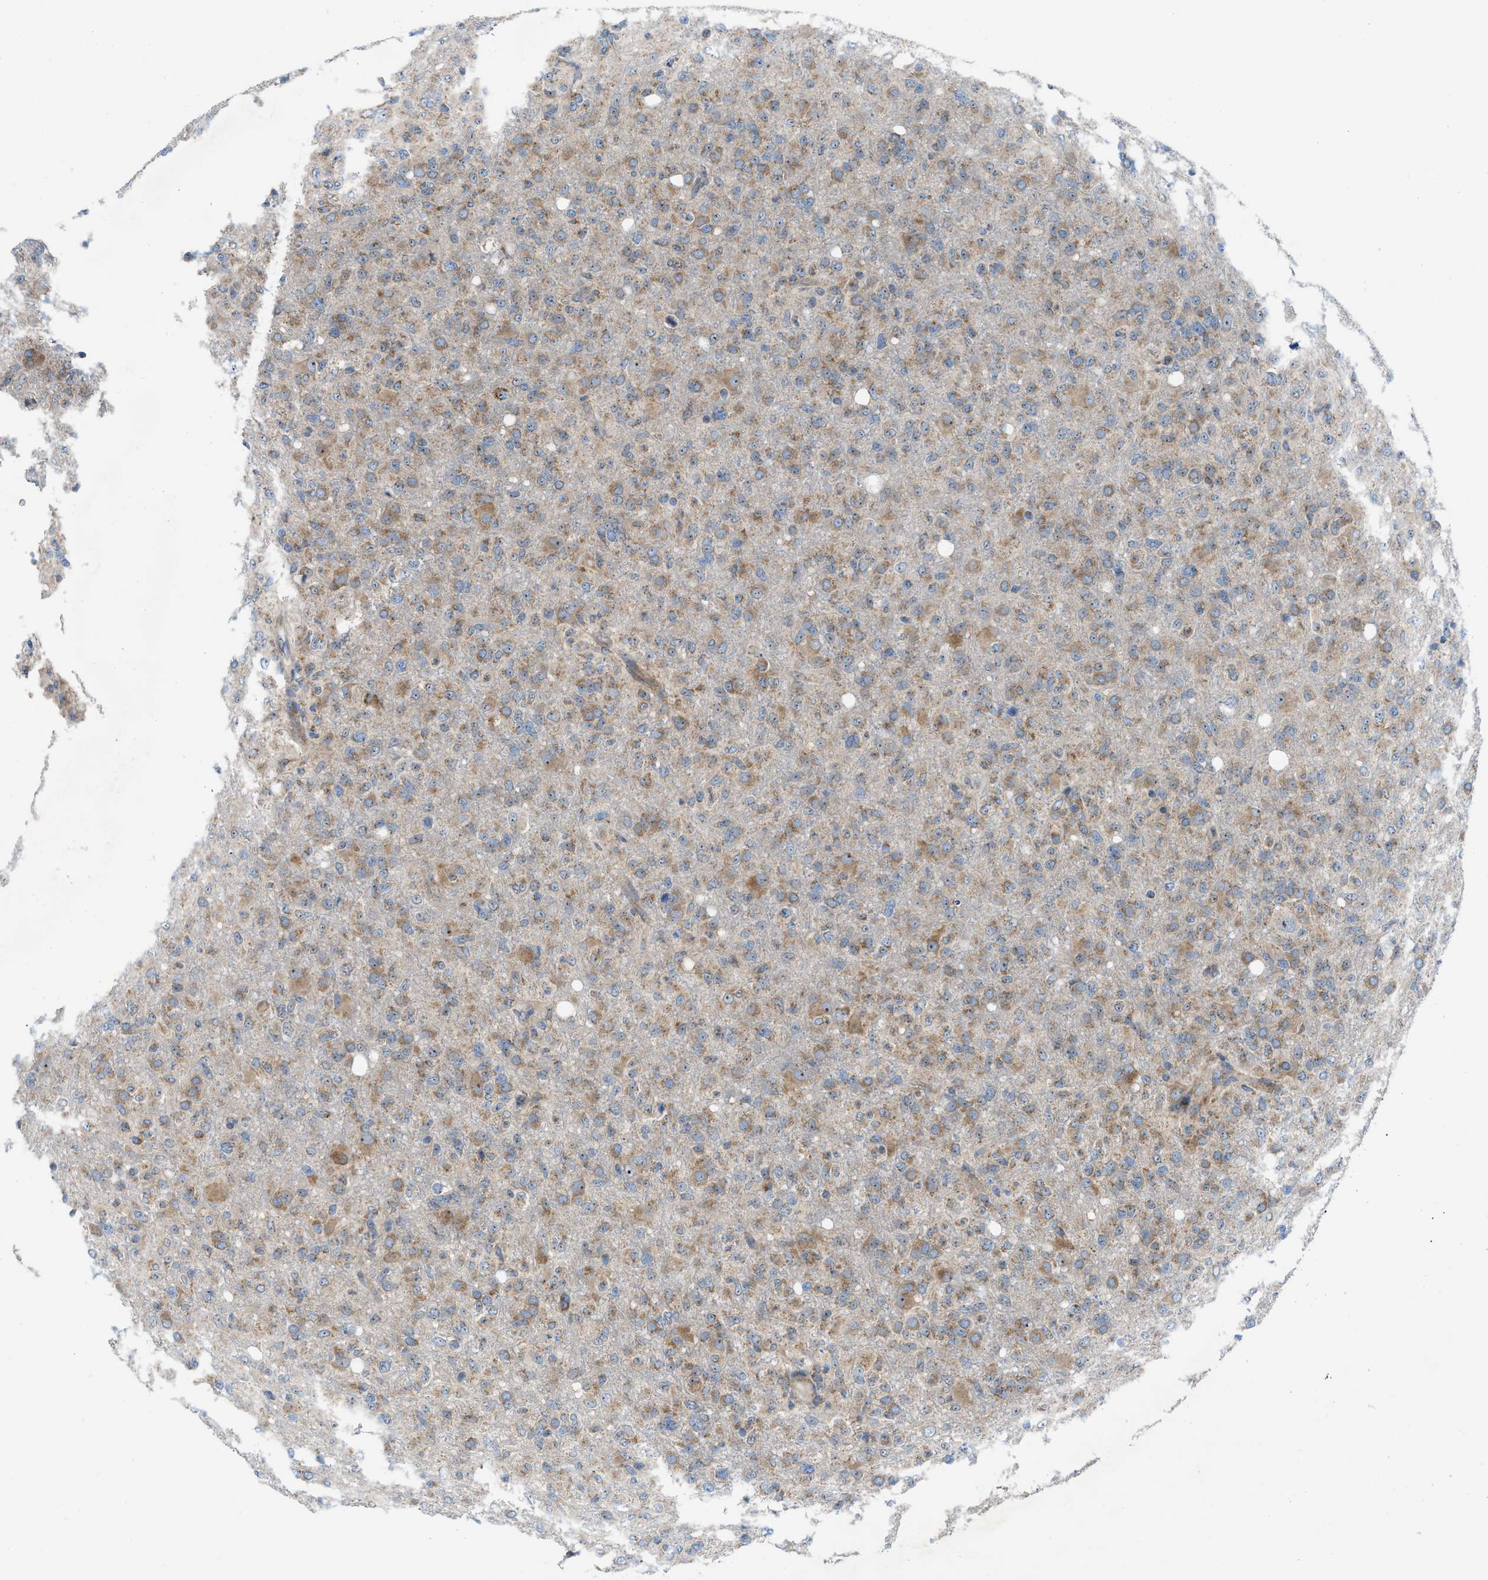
{"staining": {"intensity": "moderate", "quantity": "25%-75%", "location": "cytoplasmic/membranous,nuclear"}, "tissue": "glioma", "cell_type": "Tumor cells", "image_type": "cancer", "snomed": [{"axis": "morphology", "description": "Glioma, malignant, High grade"}, {"axis": "topography", "description": "Brain"}], "caption": "The photomicrograph demonstrates a brown stain indicating the presence of a protein in the cytoplasmic/membranous and nuclear of tumor cells in glioma.", "gene": "TPH1", "patient": {"sex": "female", "age": 57}}